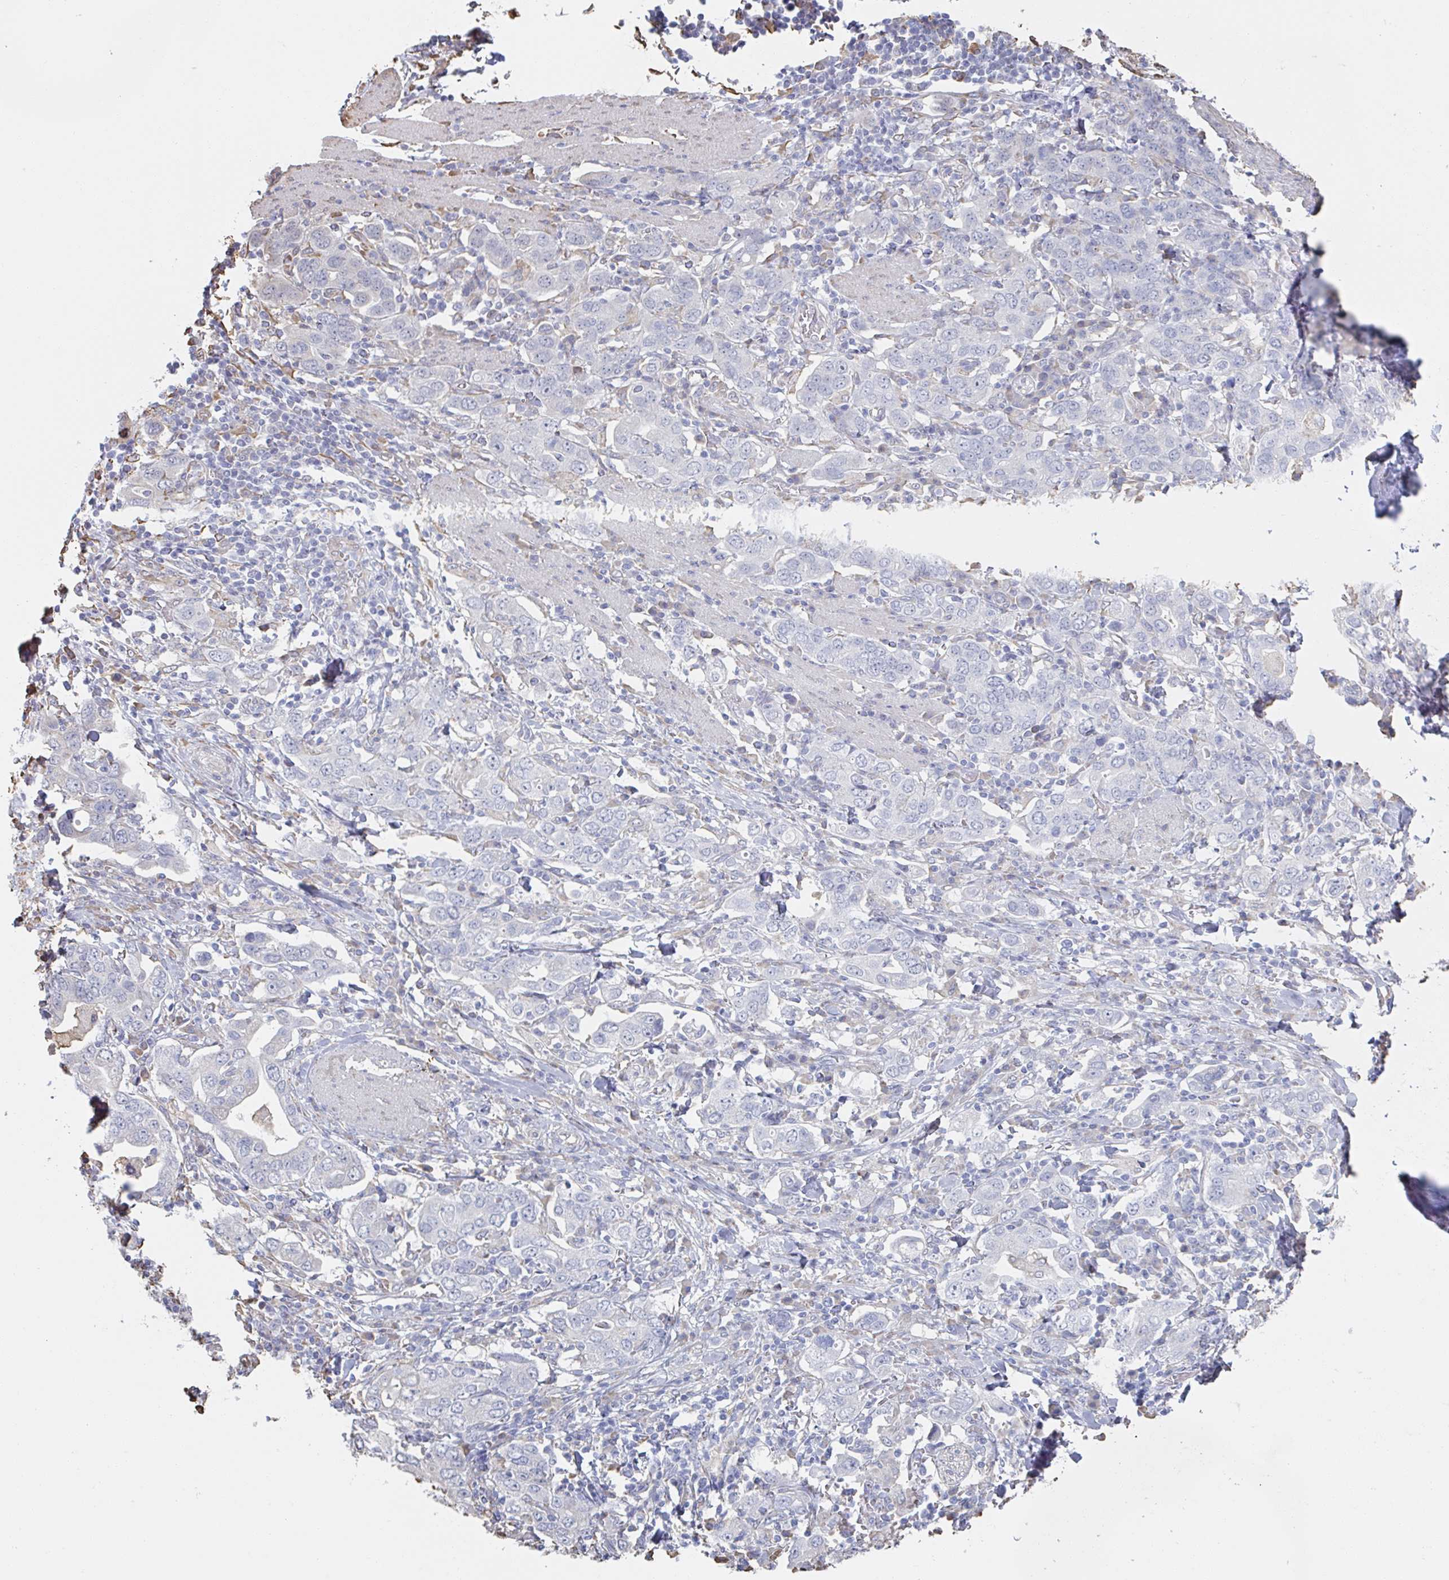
{"staining": {"intensity": "negative", "quantity": "none", "location": "none"}, "tissue": "stomach cancer", "cell_type": "Tumor cells", "image_type": "cancer", "snomed": [{"axis": "morphology", "description": "Adenocarcinoma, NOS"}, {"axis": "topography", "description": "Stomach, upper"}, {"axis": "topography", "description": "Stomach"}], "caption": "An IHC image of adenocarcinoma (stomach) is shown. There is no staining in tumor cells of adenocarcinoma (stomach).", "gene": "RAB5IF", "patient": {"sex": "male", "age": 62}}